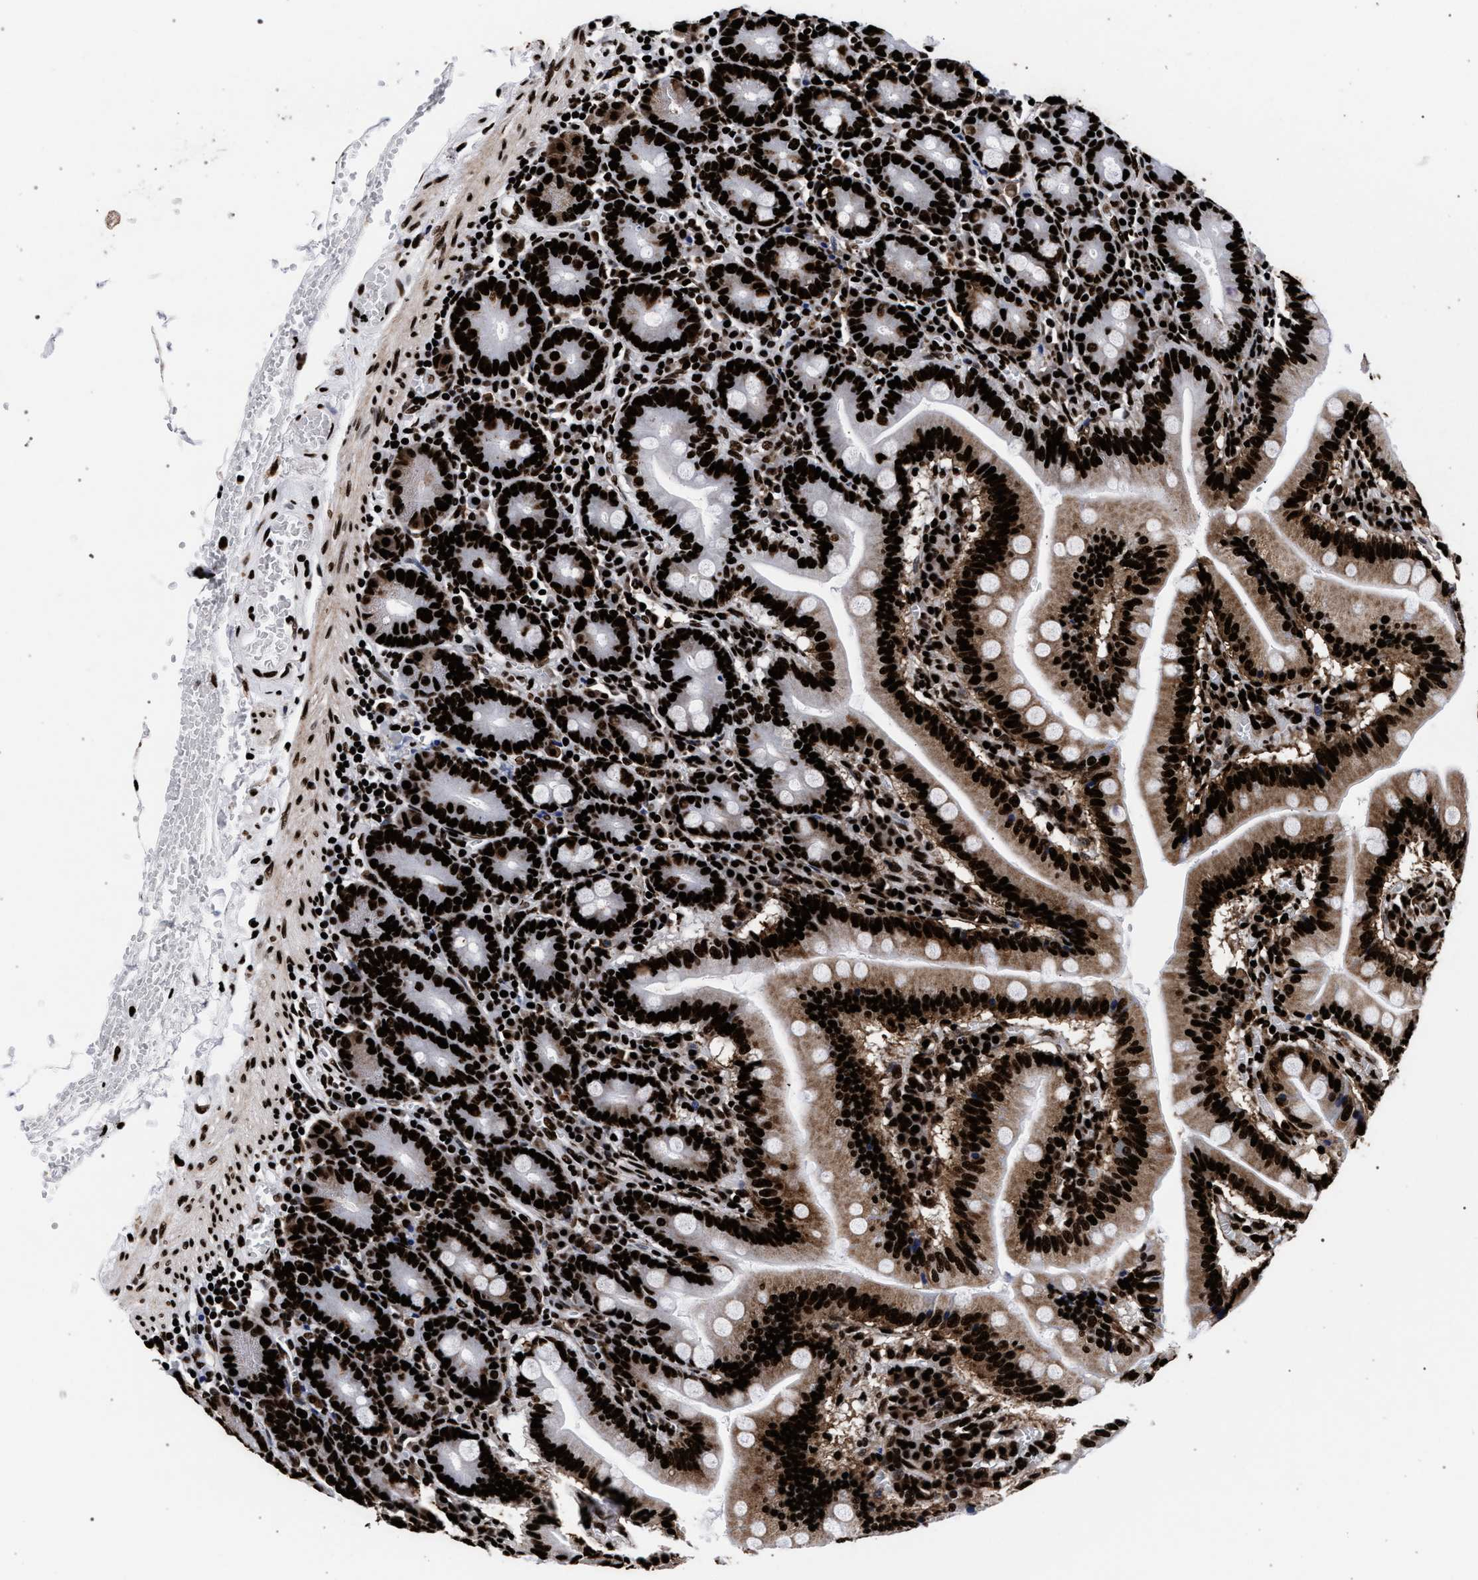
{"staining": {"intensity": "strong", "quantity": ">75%", "location": "cytoplasmic/membranous,nuclear"}, "tissue": "small intestine", "cell_type": "Glandular cells", "image_type": "normal", "snomed": [{"axis": "morphology", "description": "Normal tissue, NOS"}, {"axis": "topography", "description": "Small intestine"}], "caption": "The immunohistochemical stain highlights strong cytoplasmic/membranous,nuclear expression in glandular cells of unremarkable small intestine. Using DAB (brown) and hematoxylin (blue) stains, captured at high magnification using brightfield microscopy.", "gene": "HNRNPA1", "patient": {"sex": "male", "age": 71}}